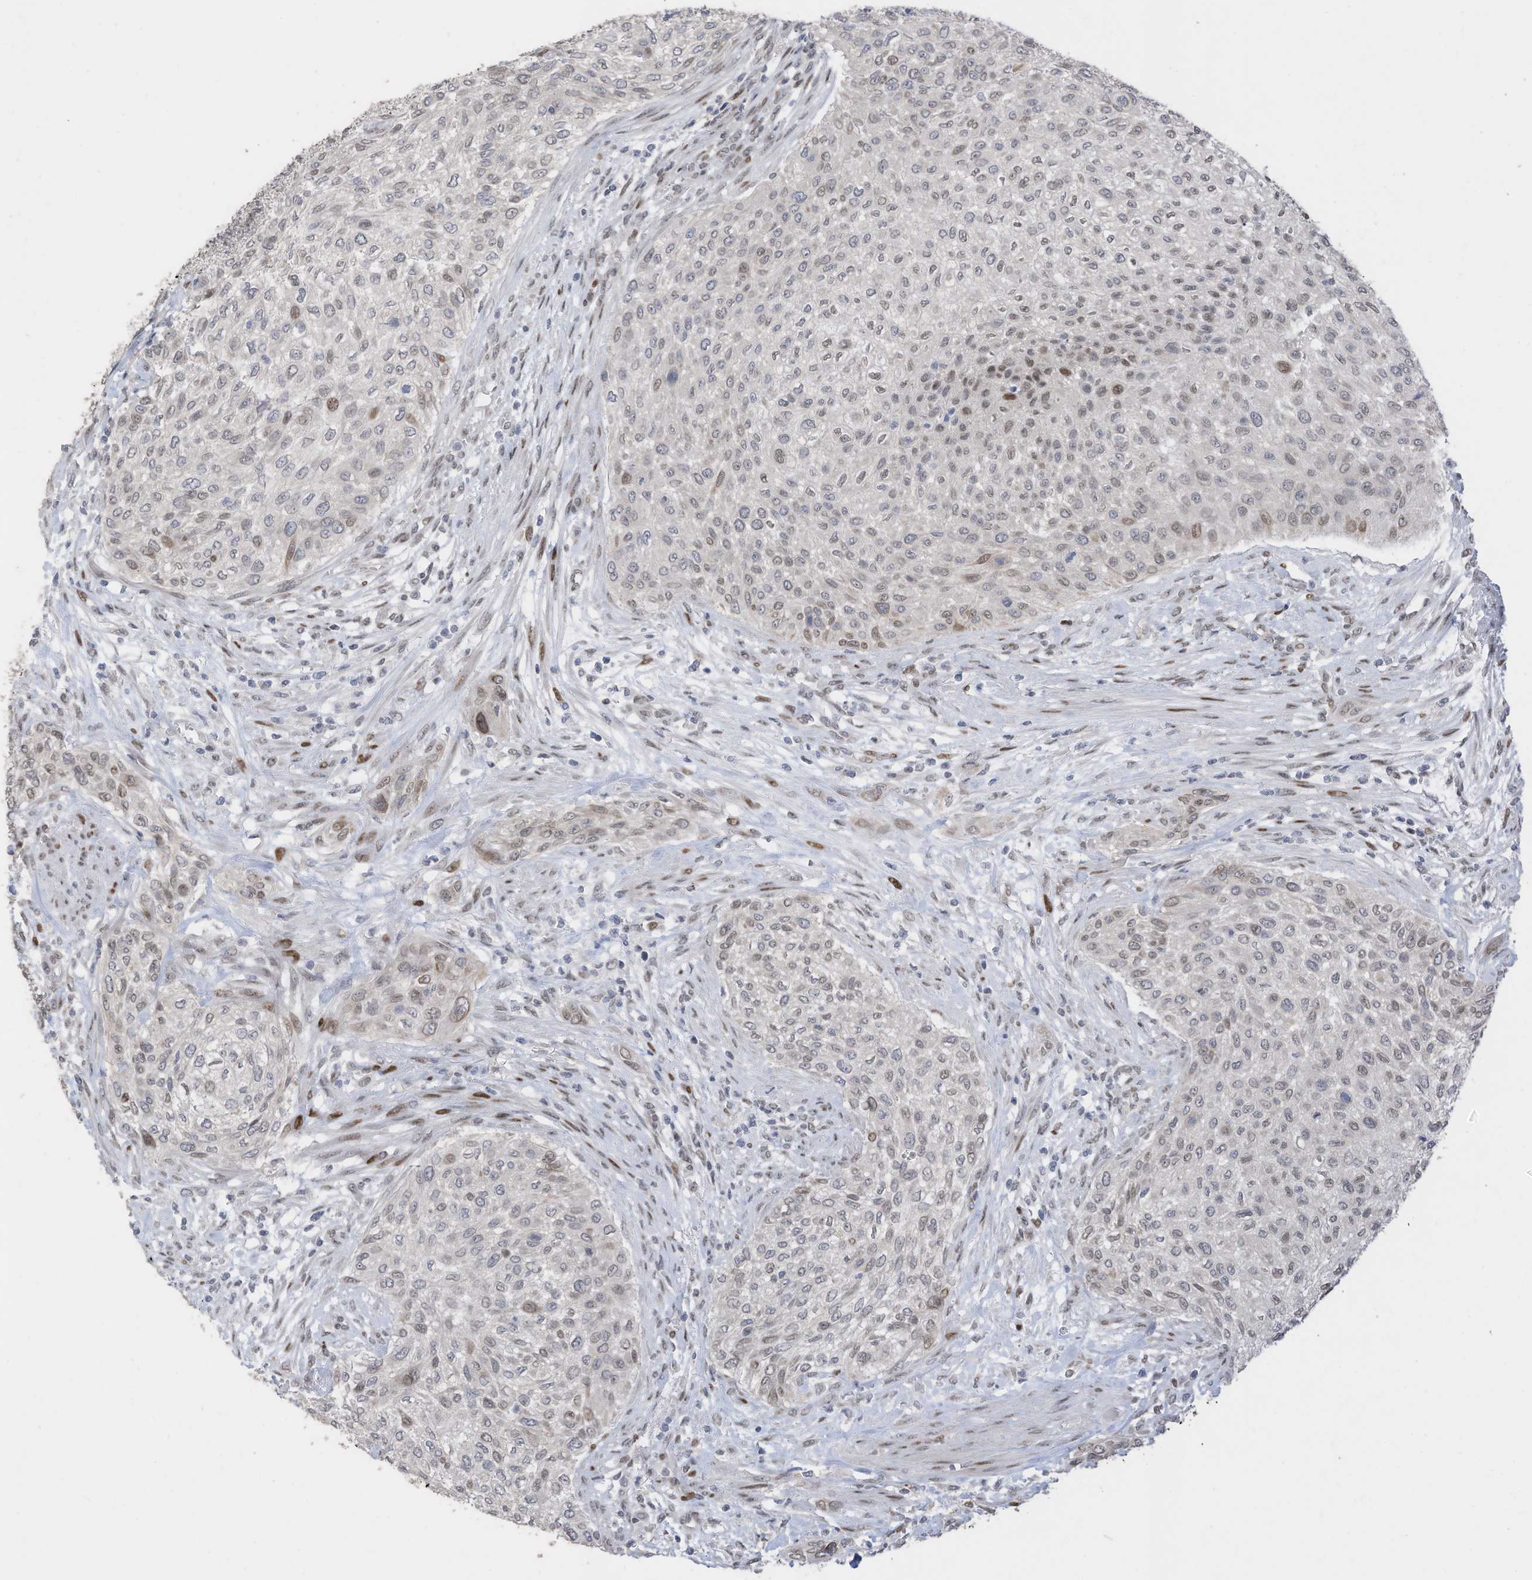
{"staining": {"intensity": "weak", "quantity": "<25%", "location": "nuclear"}, "tissue": "urothelial cancer", "cell_type": "Tumor cells", "image_type": "cancer", "snomed": [{"axis": "morphology", "description": "Urothelial carcinoma, High grade"}, {"axis": "topography", "description": "Urinary bladder"}], "caption": "IHC of human urothelial cancer exhibits no positivity in tumor cells.", "gene": "RABL3", "patient": {"sex": "male", "age": 35}}